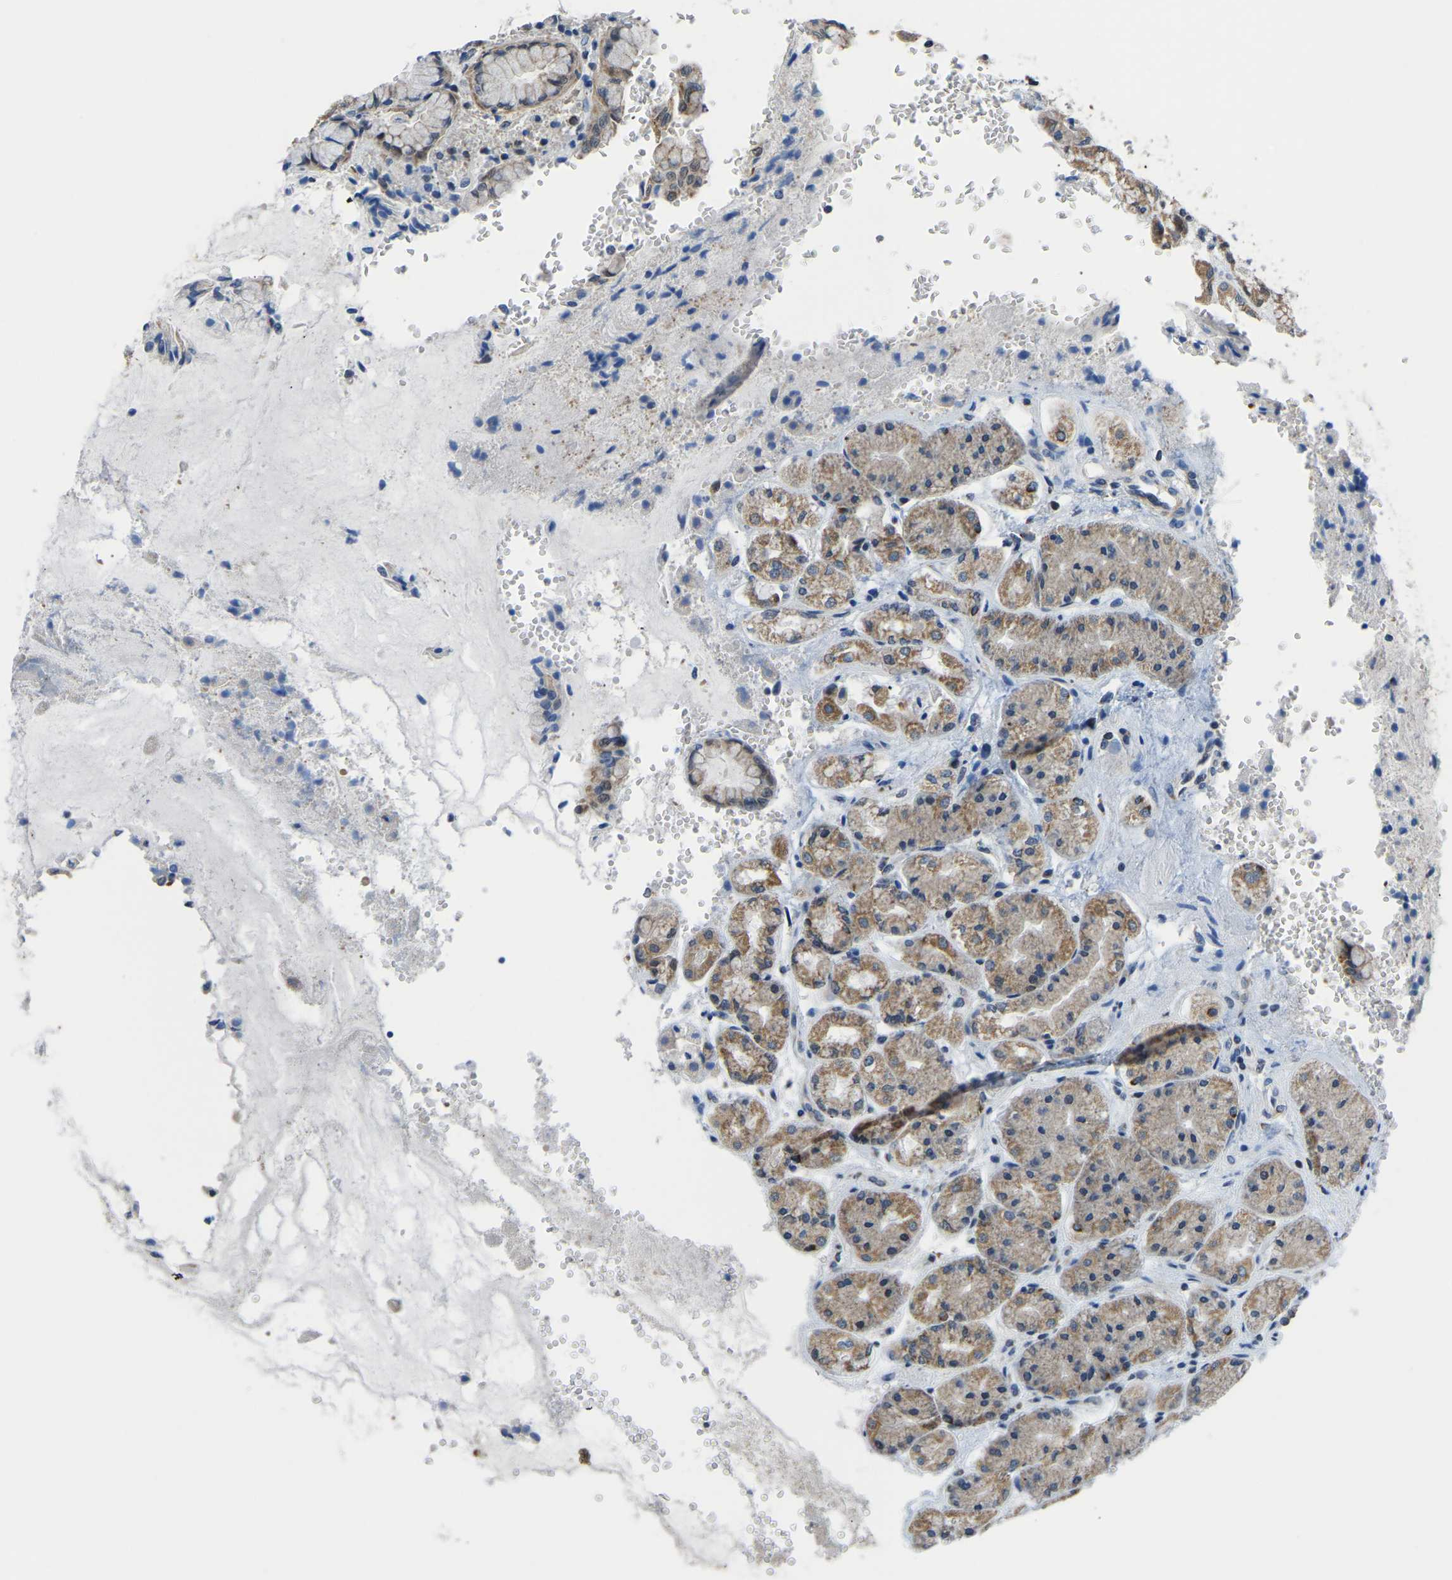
{"staining": {"intensity": "moderate", "quantity": "25%-75%", "location": "cytoplasmic/membranous"}, "tissue": "stomach", "cell_type": "Glandular cells", "image_type": "normal", "snomed": [{"axis": "morphology", "description": "Normal tissue, NOS"}, {"axis": "topography", "description": "Stomach"}, {"axis": "topography", "description": "Stomach, lower"}], "caption": "Immunohistochemical staining of normal human stomach demonstrates 25%-75% levels of moderate cytoplasmic/membranous protein staining in about 25%-75% of glandular cells.", "gene": "BNIP3L", "patient": {"sex": "female", "age": 56}}